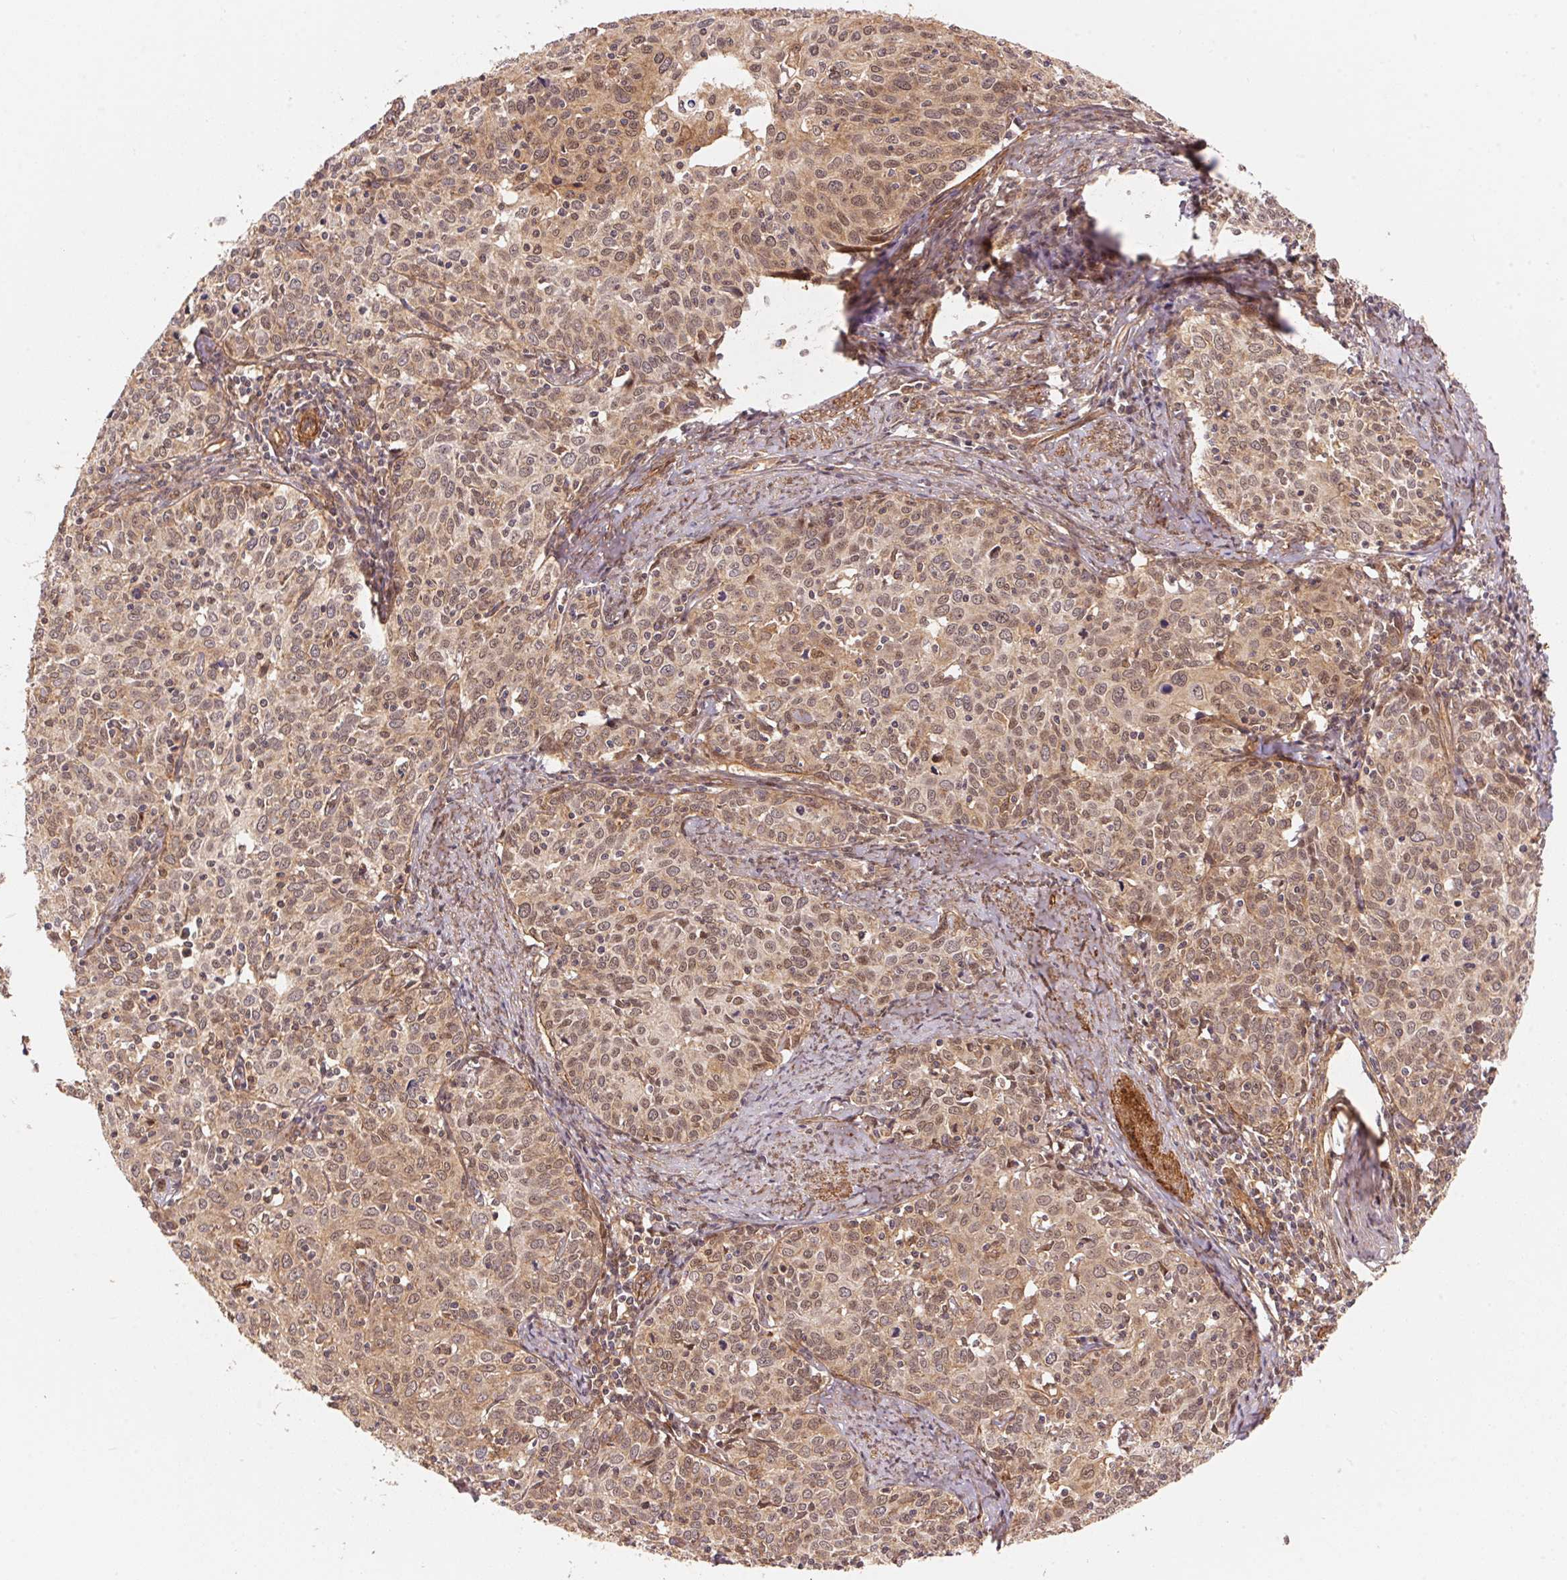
{"staining": {"intensity": "weak", "quantity": ">75%", "location": "cytoplasmic/membranous,nuclear"}, "tissue": "cervical cancer", "cell_type": "Tumor cells", "image_type": "cancer", "snomed": [{"axis": "morphology", "description": "Squamous cell carcinoma, NOS"}, {"axis": "topography", "description": "Cervix"}], "caption": "Protein positivity by immunohistochemistry (IHC) displays weak cytoplasmic/membranous and nuclear expression in about >75% of tumor cells in squamous cell carcinoma (cervical).", "gene": "TNIP2", "patient": {"sex": "female", "age": 62}}